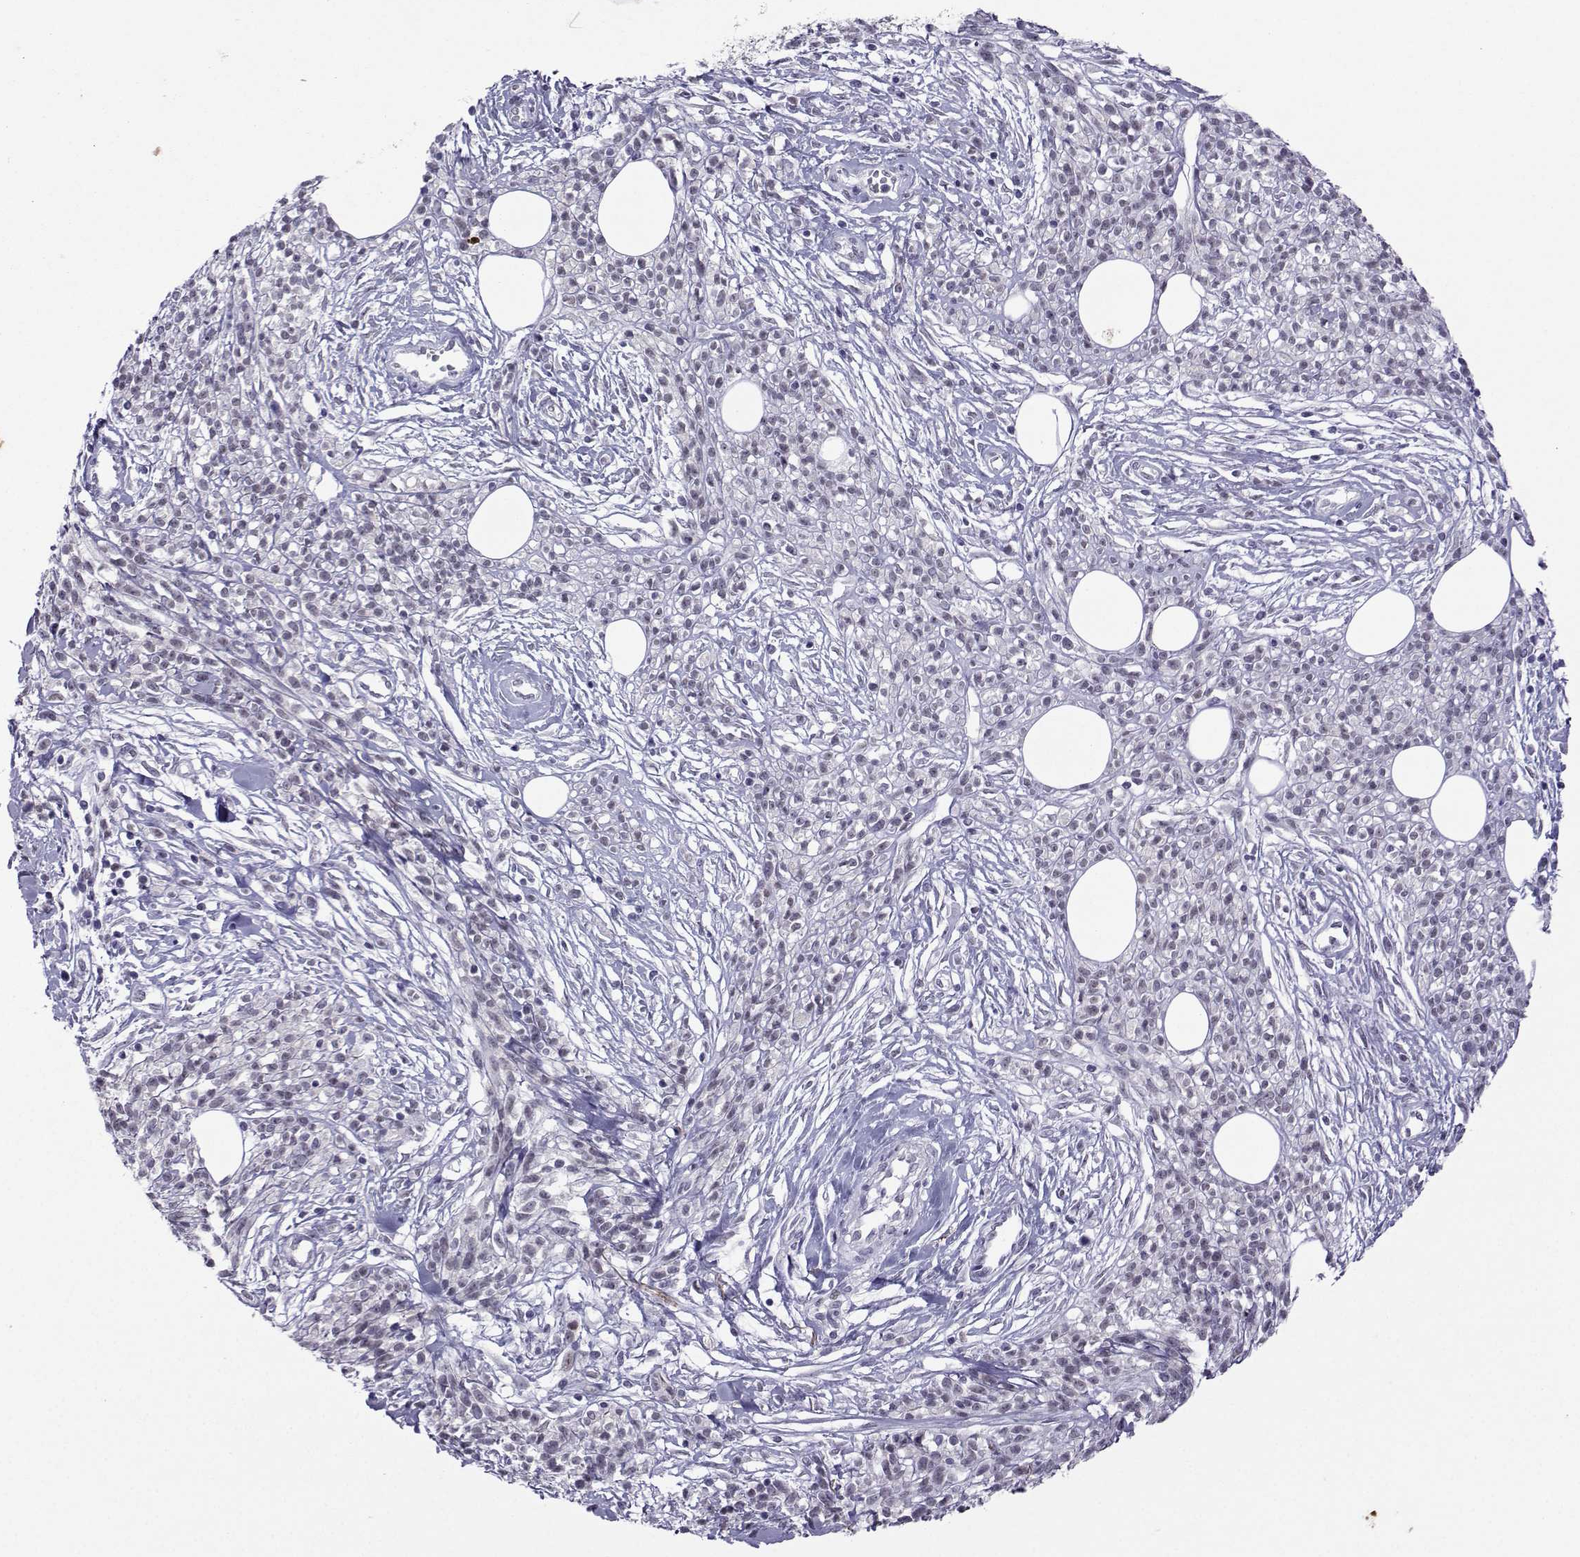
{"staining": {"intensity": "negative", "quantity": "none", "location": "none"}, "tissue": "melanoma", "cell_type": "Tumor cells", "image_type": "cancer", "snomed": [{"axis": "morphology", "description": "Malignant melanoma, NOS"}, {"axis": "topography", "description": "Skin"}, {"axis": "topography", "description": "Skin of trunk"}], "caption": "A photomicrograph of human malignant melanoma is negative for staining in tumor cells.", "gene": "LORICRIN", "patient": {"sex": "male", "age": 74}}